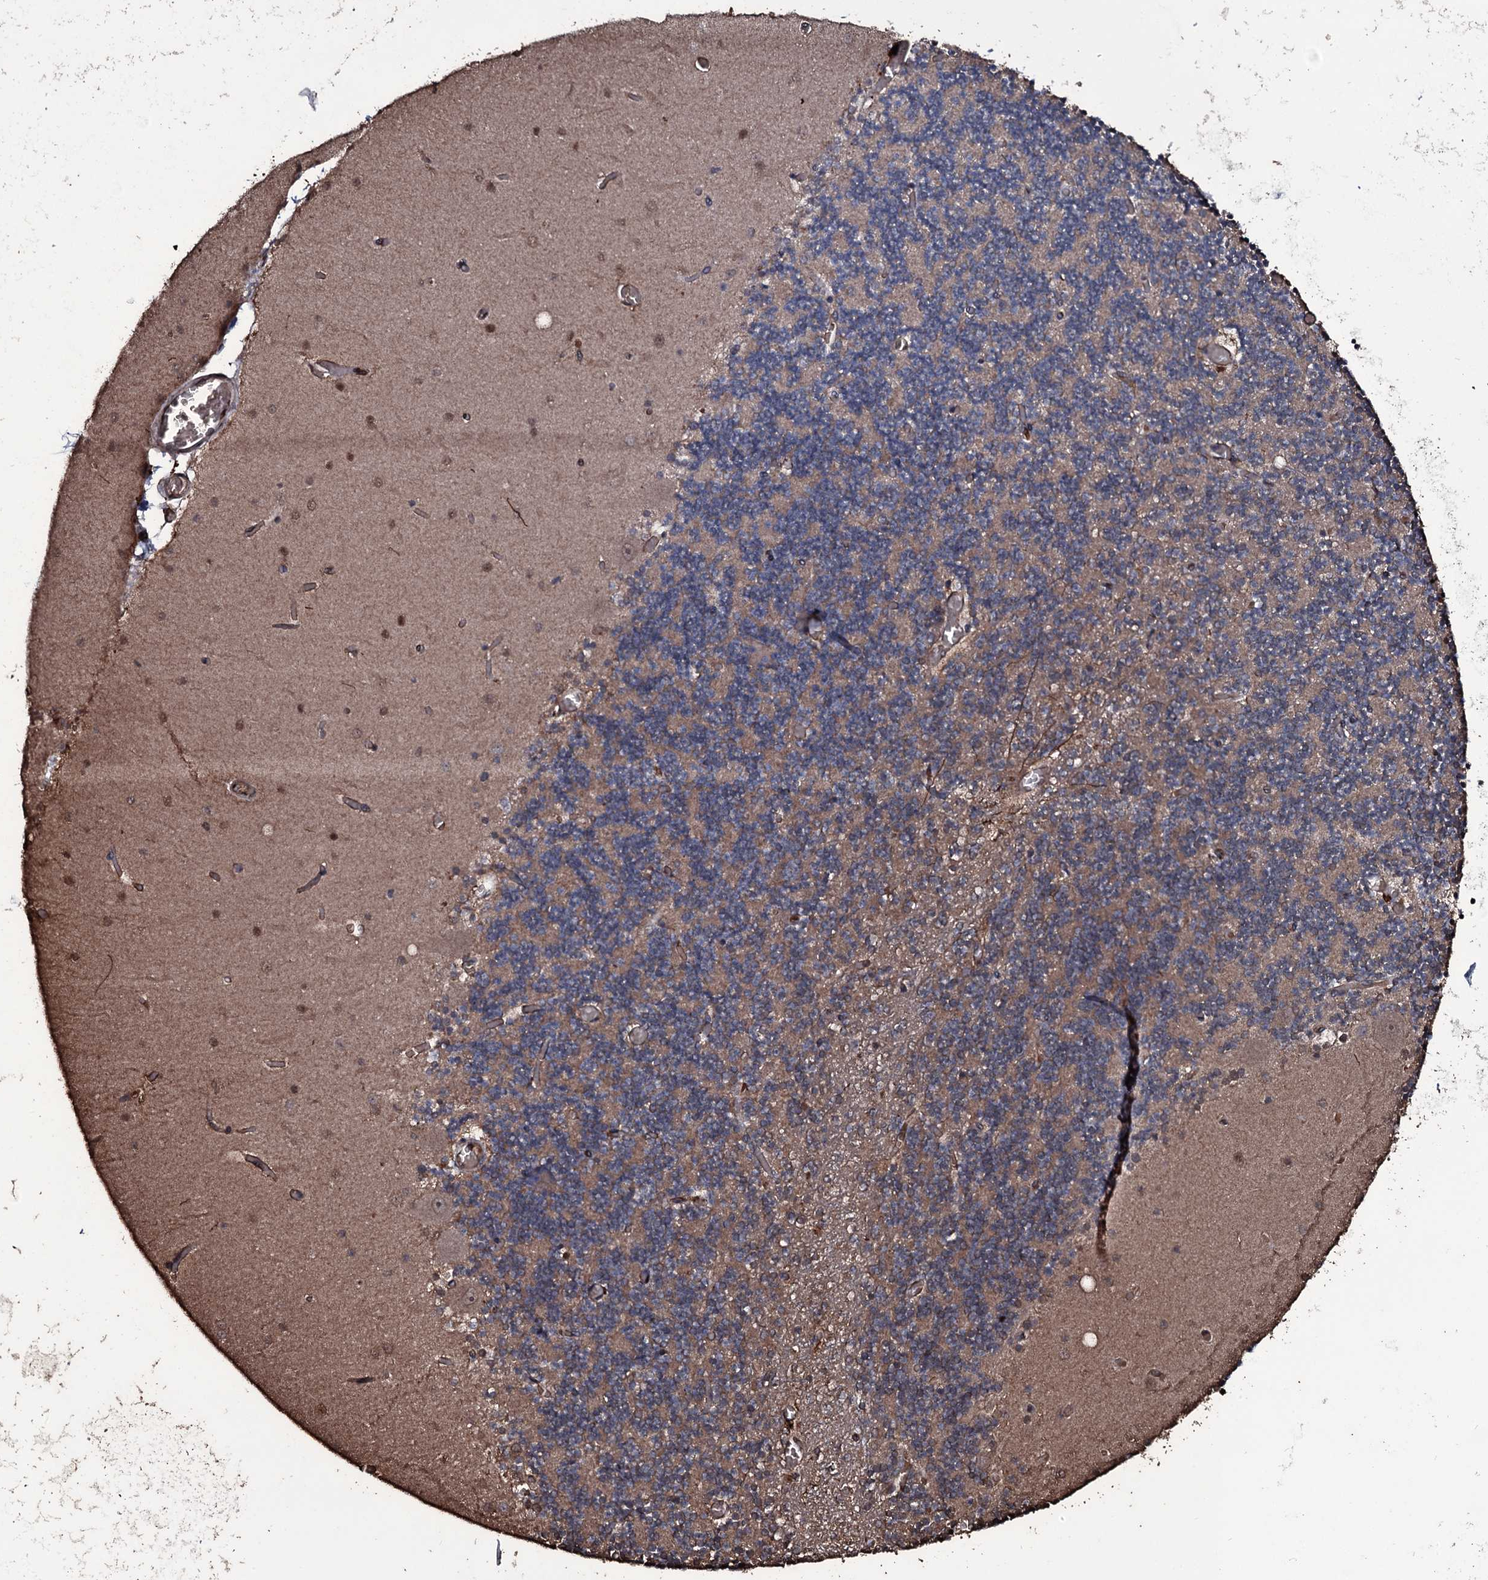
{"staining": {"intensity": "moderate", "quantity": "<25%", "location": "cytoplasmic/membranous"}, "tissue": "cerebellum", "cell_type": "Cells in granular layer", "image_type": "normal", "snomed": [{"axis": "morphology", "description": "Normal tissue, NOS"}, {"axis": "topography", "description": "Cerebellum"}], "caption": "Protein staining of unremarkable cerebellum reveals moderate cytoplasmic/membranous positivity in approximately <25% of cells in granular layer.", "gene": "ZSWIM8", "patient": {"sex": "female", "age": 28}}